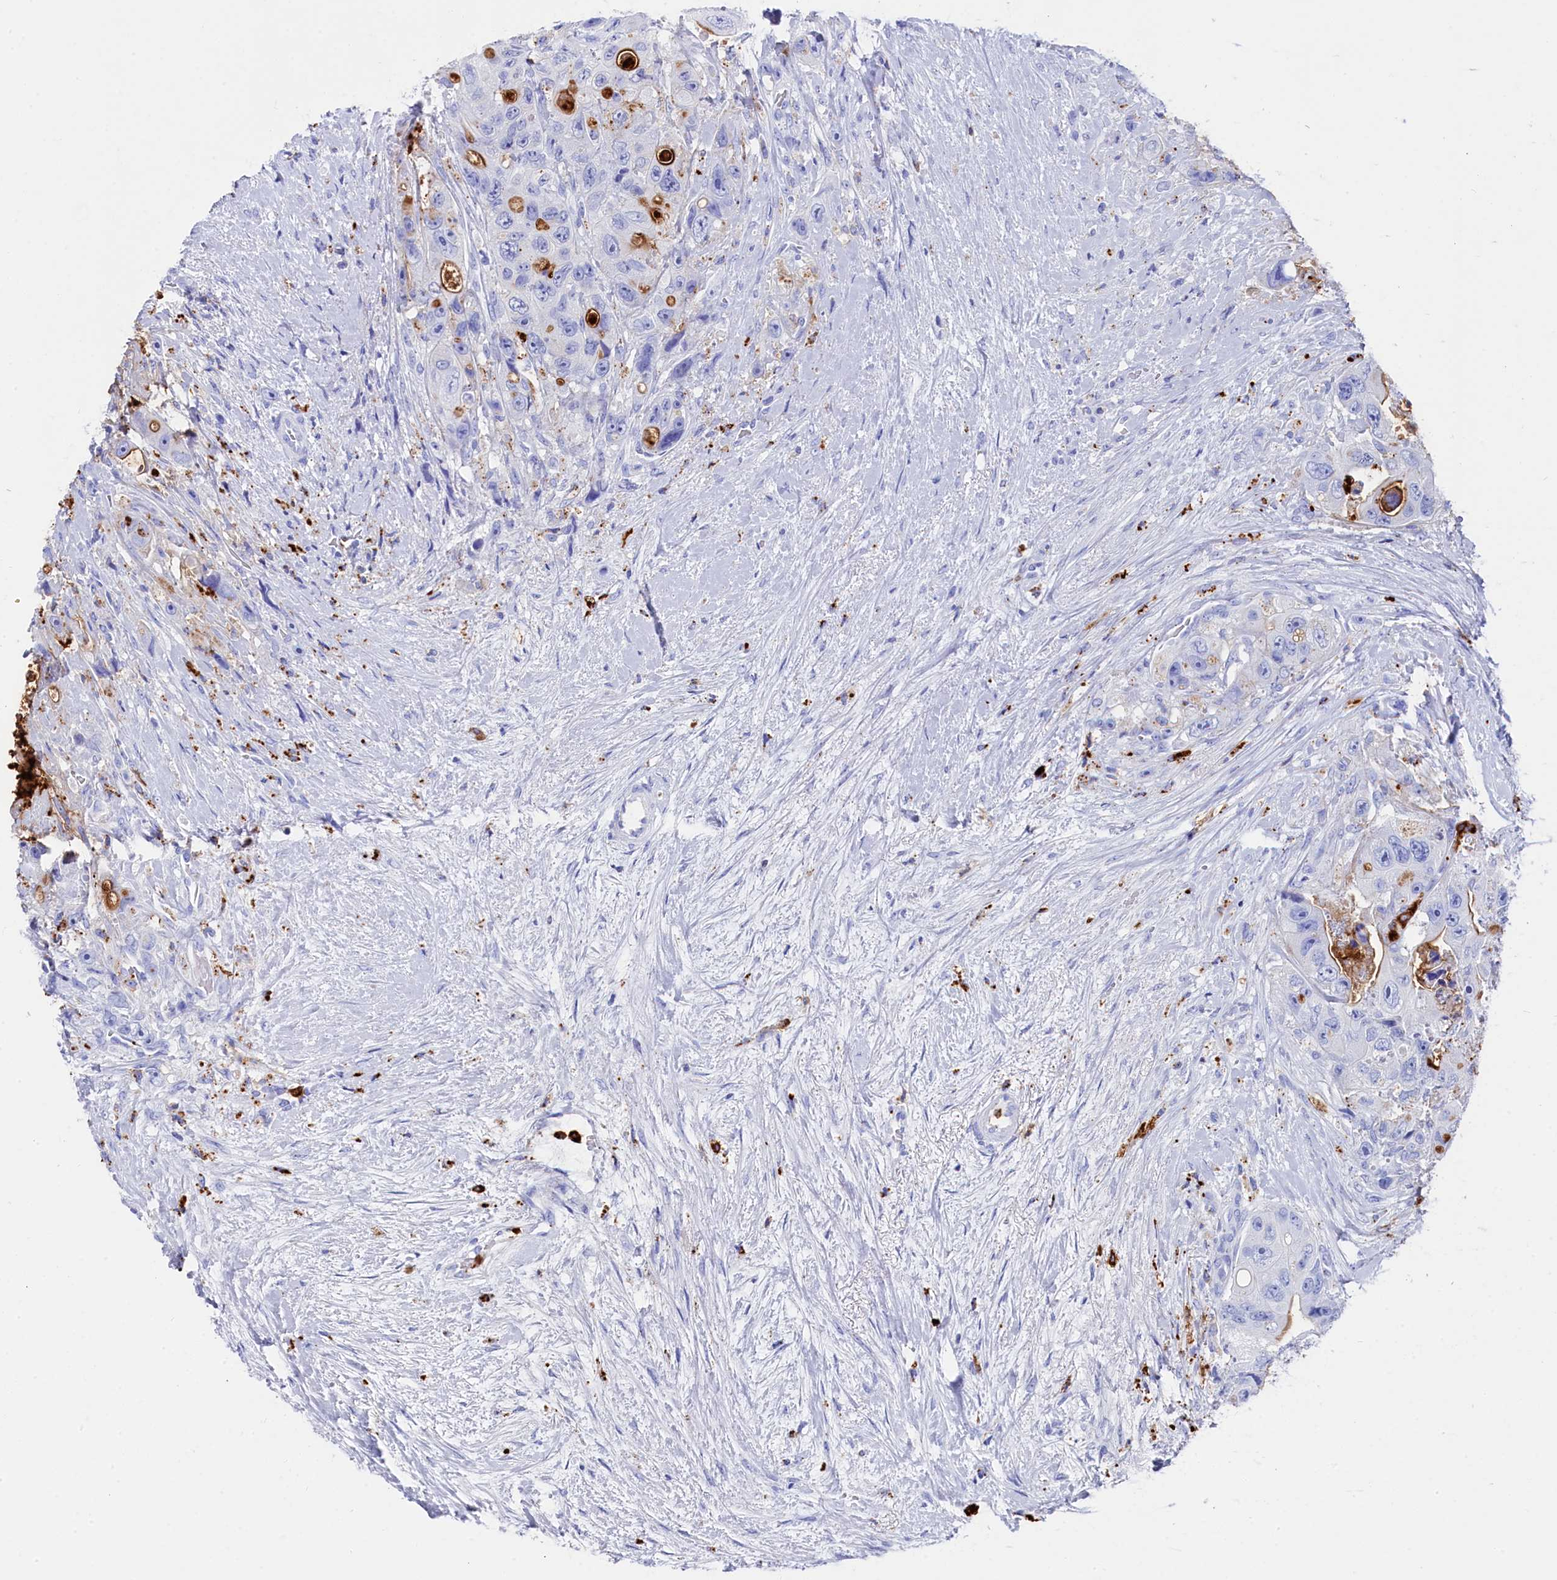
{"staining": {"intensity": "negative", "quantity": "none", "location": "none"}, "tissue": "colorectal cancer", "cell_type": "Tumor cells", "image_type": "cancer", "snomed": [{"axis": "morphology", "description": "Adenocarcinoma, NOS"}, {"axis": "topography", "description": "Colon"}], "caption": "The image exhibits no significant positivity in tumor cells of adenocarcinoma (colorectal). Nuclei are stained in blue.", "gene": "PLAC8", "patient": {"sex": "female", "age": 46}}